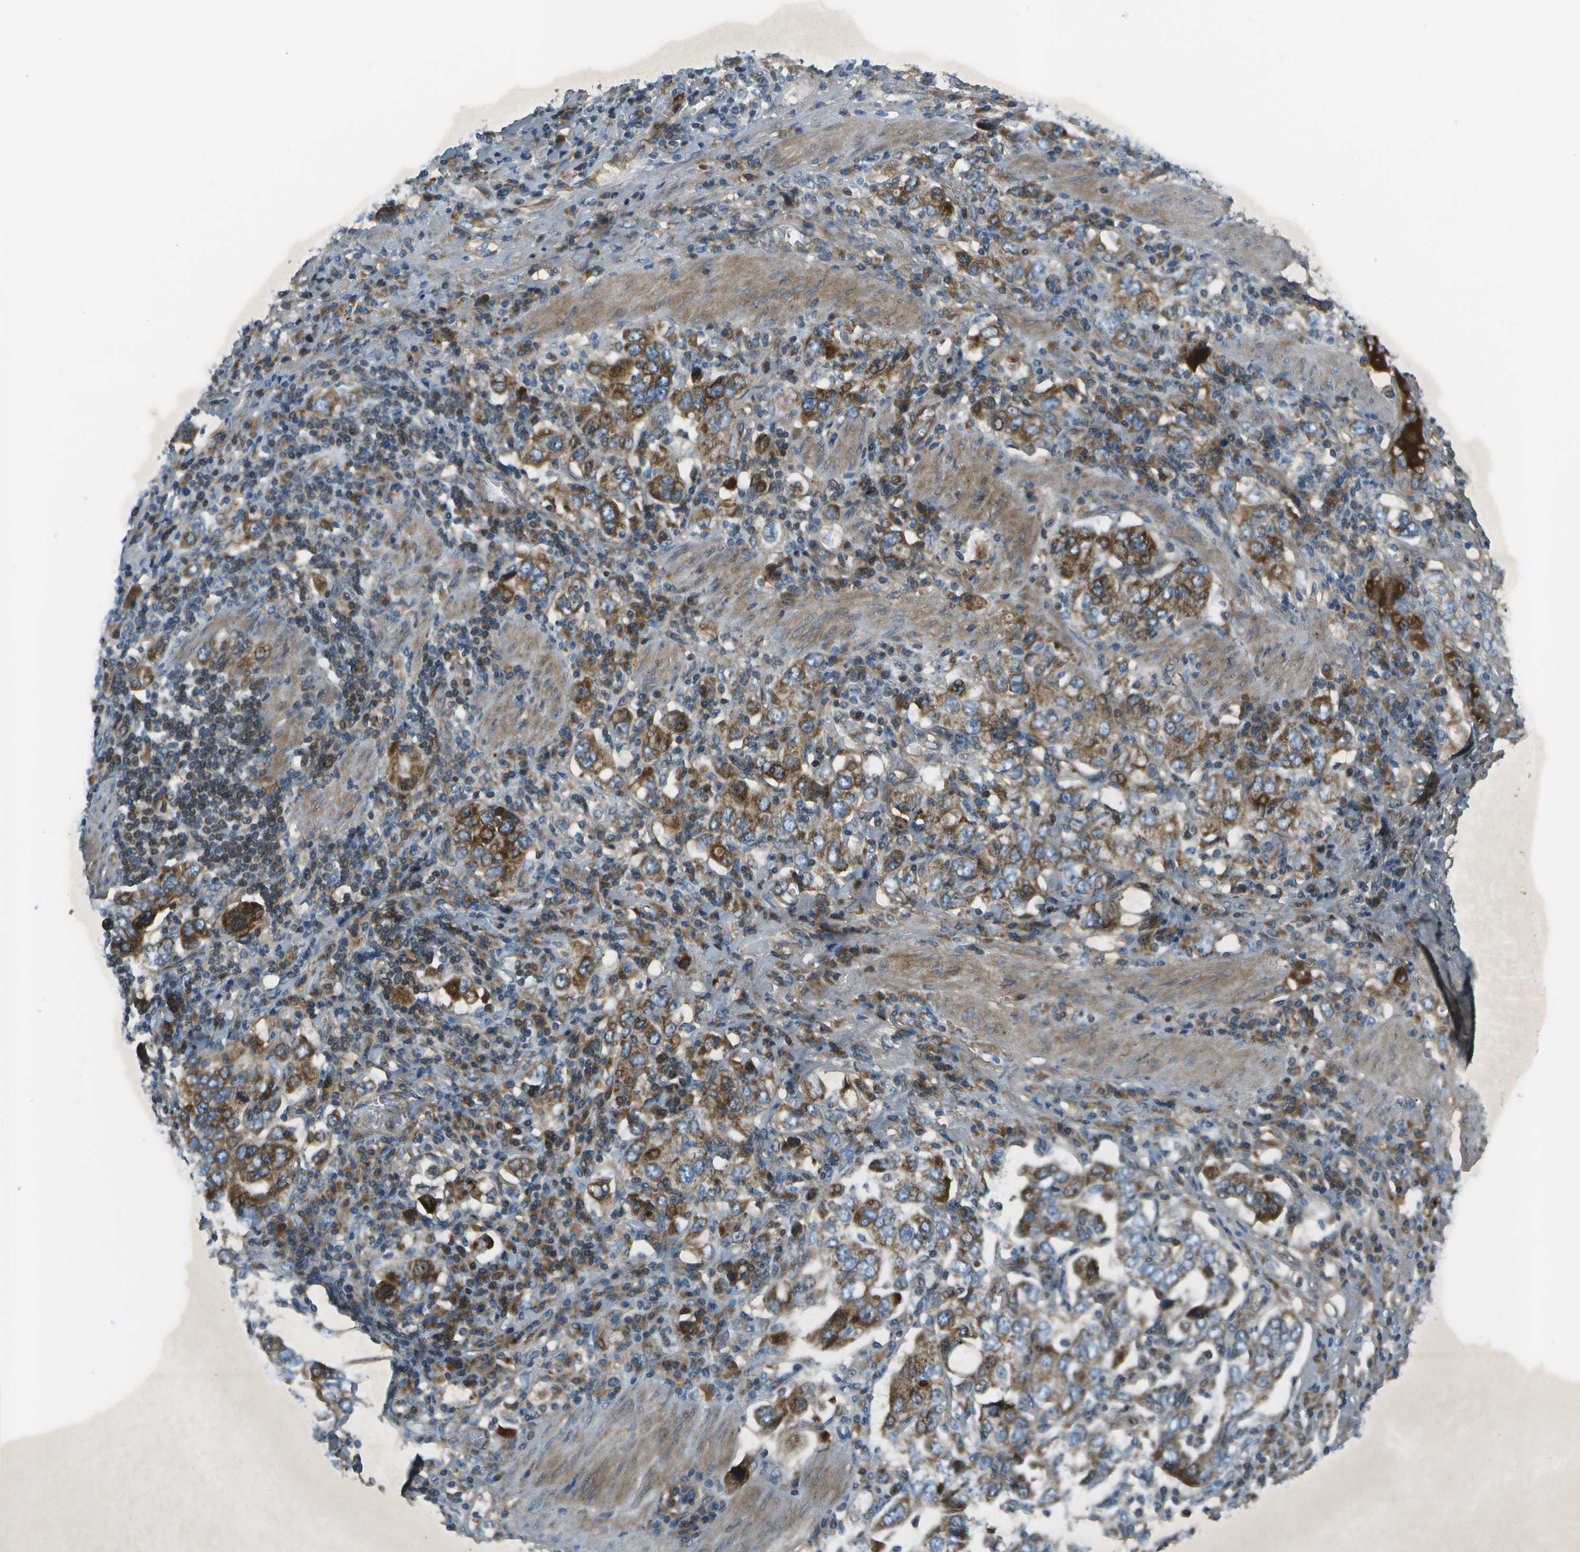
{"staining": {"intensity": "strong", "quantity": ">75%", "location": "cytoplasmic/membranous"}, "tissue": "stomach cancer", "cell_type": "Tumor cells", "image_type": "cancer", "snomed": [{"axis": "morphology", "description": "Adenocarcinoma, NOS"}, {"axis": "topography", "description": "Stomach, upper"}], "caption": "Protein expression analysis of adenocarcinoma (stomach) displays strong cytoplasmic/membranous staining in about >75% of tumor cells. (Brightfield microscopy of DAB IHC at high magnification).", "gene": "PXYLP1", "patient": {"sex": "male", "age": 62}}